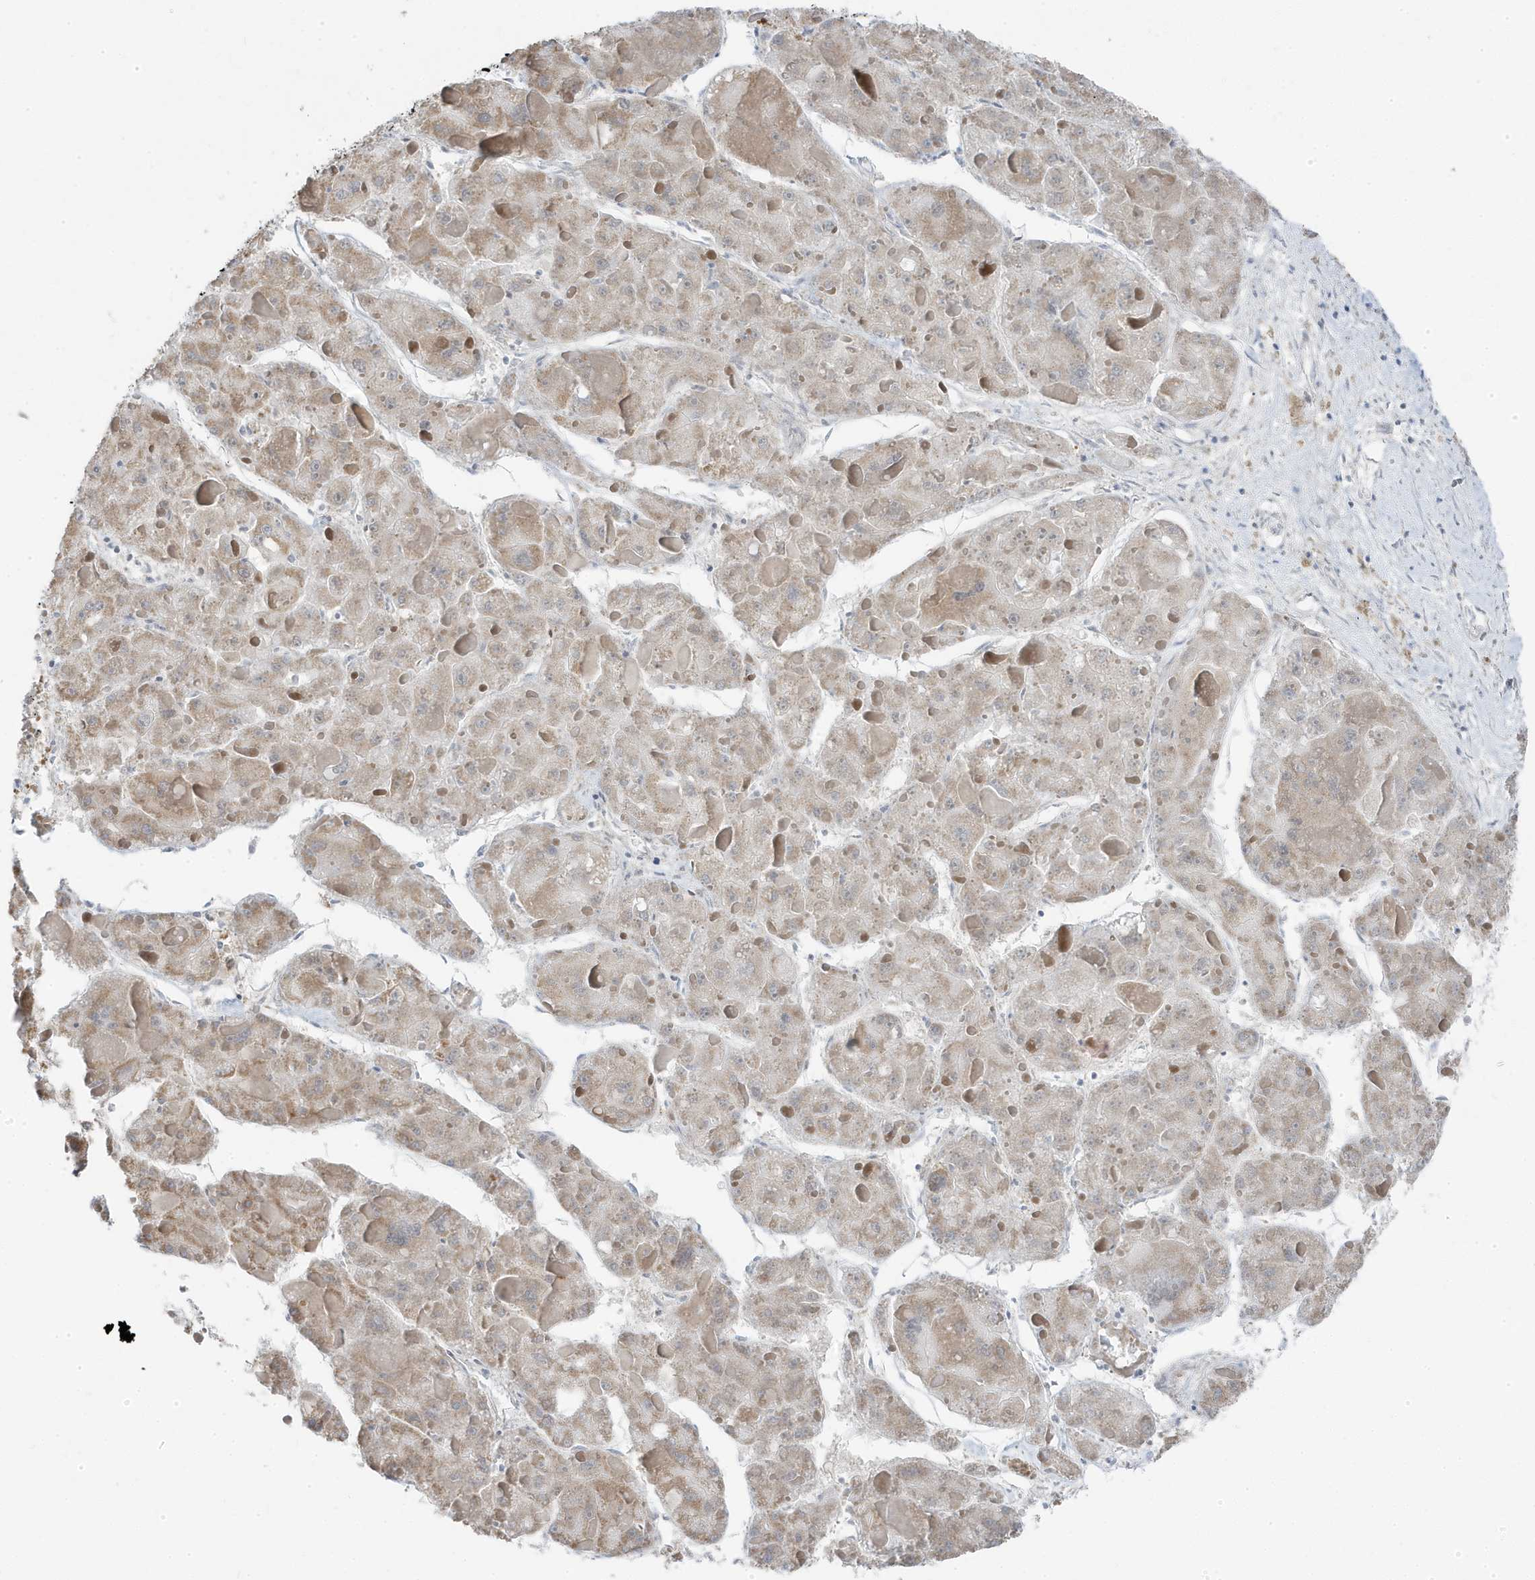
{"staining": {"intensity": "weak", "quantity": "25%-75%", "location": "cytoplasmic/membranous"}, "tissue": "liver cancer", "cell_type": "Tumor cells", "image_type": "cancer", "snomed": [{"axis": "morphology", "description": "Carcinoma, Hepatocellular, NOS"}, {"axis": "topography", "description": "Liver"}], "caption": "Weak cytoplasmic/membranous staining is seen in about 25%-75% of tumor cells in hepatocellular carcinoma (liver).", "gene": "TSEN15", "patient": {"sex": "female", "age": 73}}